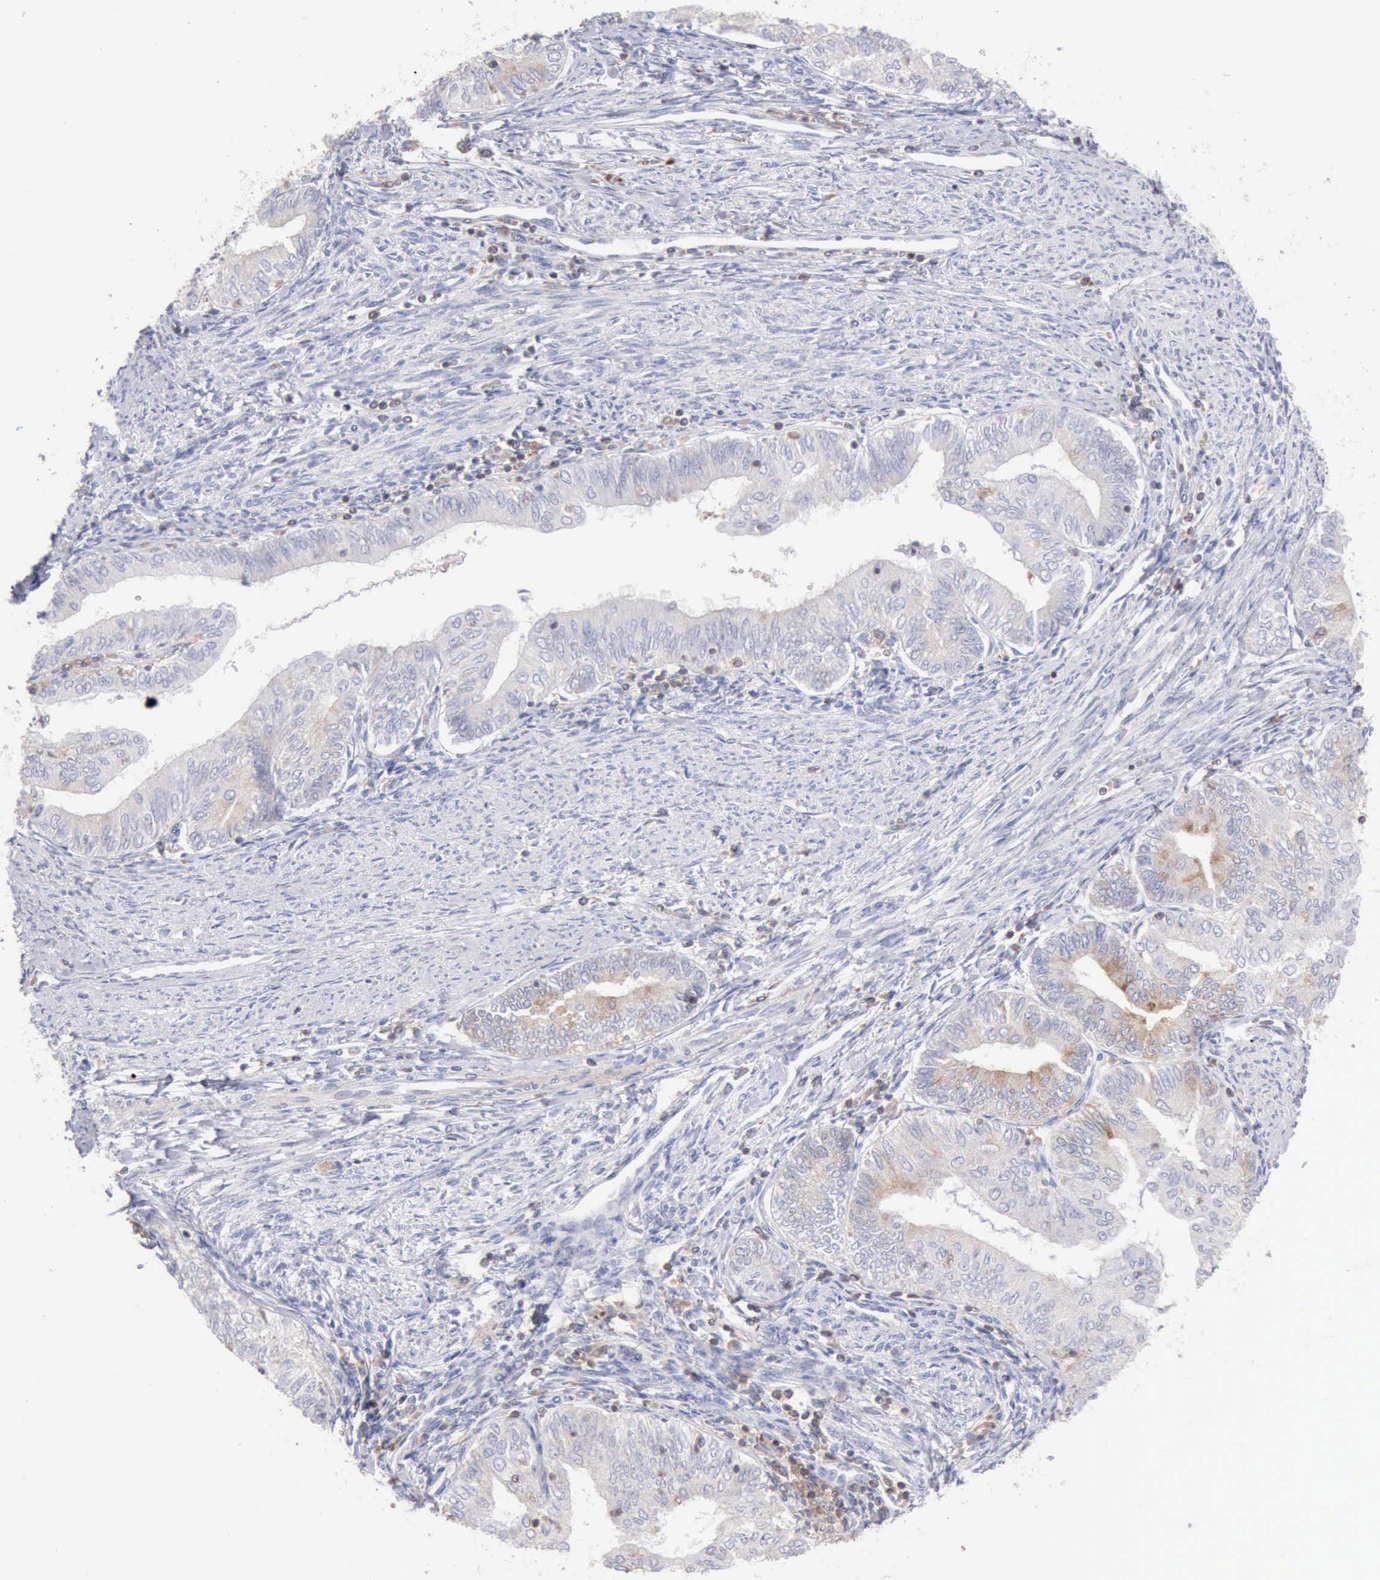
{"staining": {"intensity": "weak", "quantity": "<25%", "location": "cytoplasmic/membranous"}, "tissue": "endometrial cancer", "cell_type": "Tumor cells", "image_type": "cancer", "snomed": [{"axis": "morphology", "description": "Adenocarcinoma, NOS"}, {"axis": "topography", "description": "Endometrium"}], "caption": "DAB (3,3'-diaminobenzidine) immunohistochemical staining of human adenocarcinoma (endometrial) exhibits no significant positivity in tumor cells. (DAB immunohistochemistry (IHC), high magnification).", "gene": "SASH3", "patient": {"sex": "female", "age": 66}}